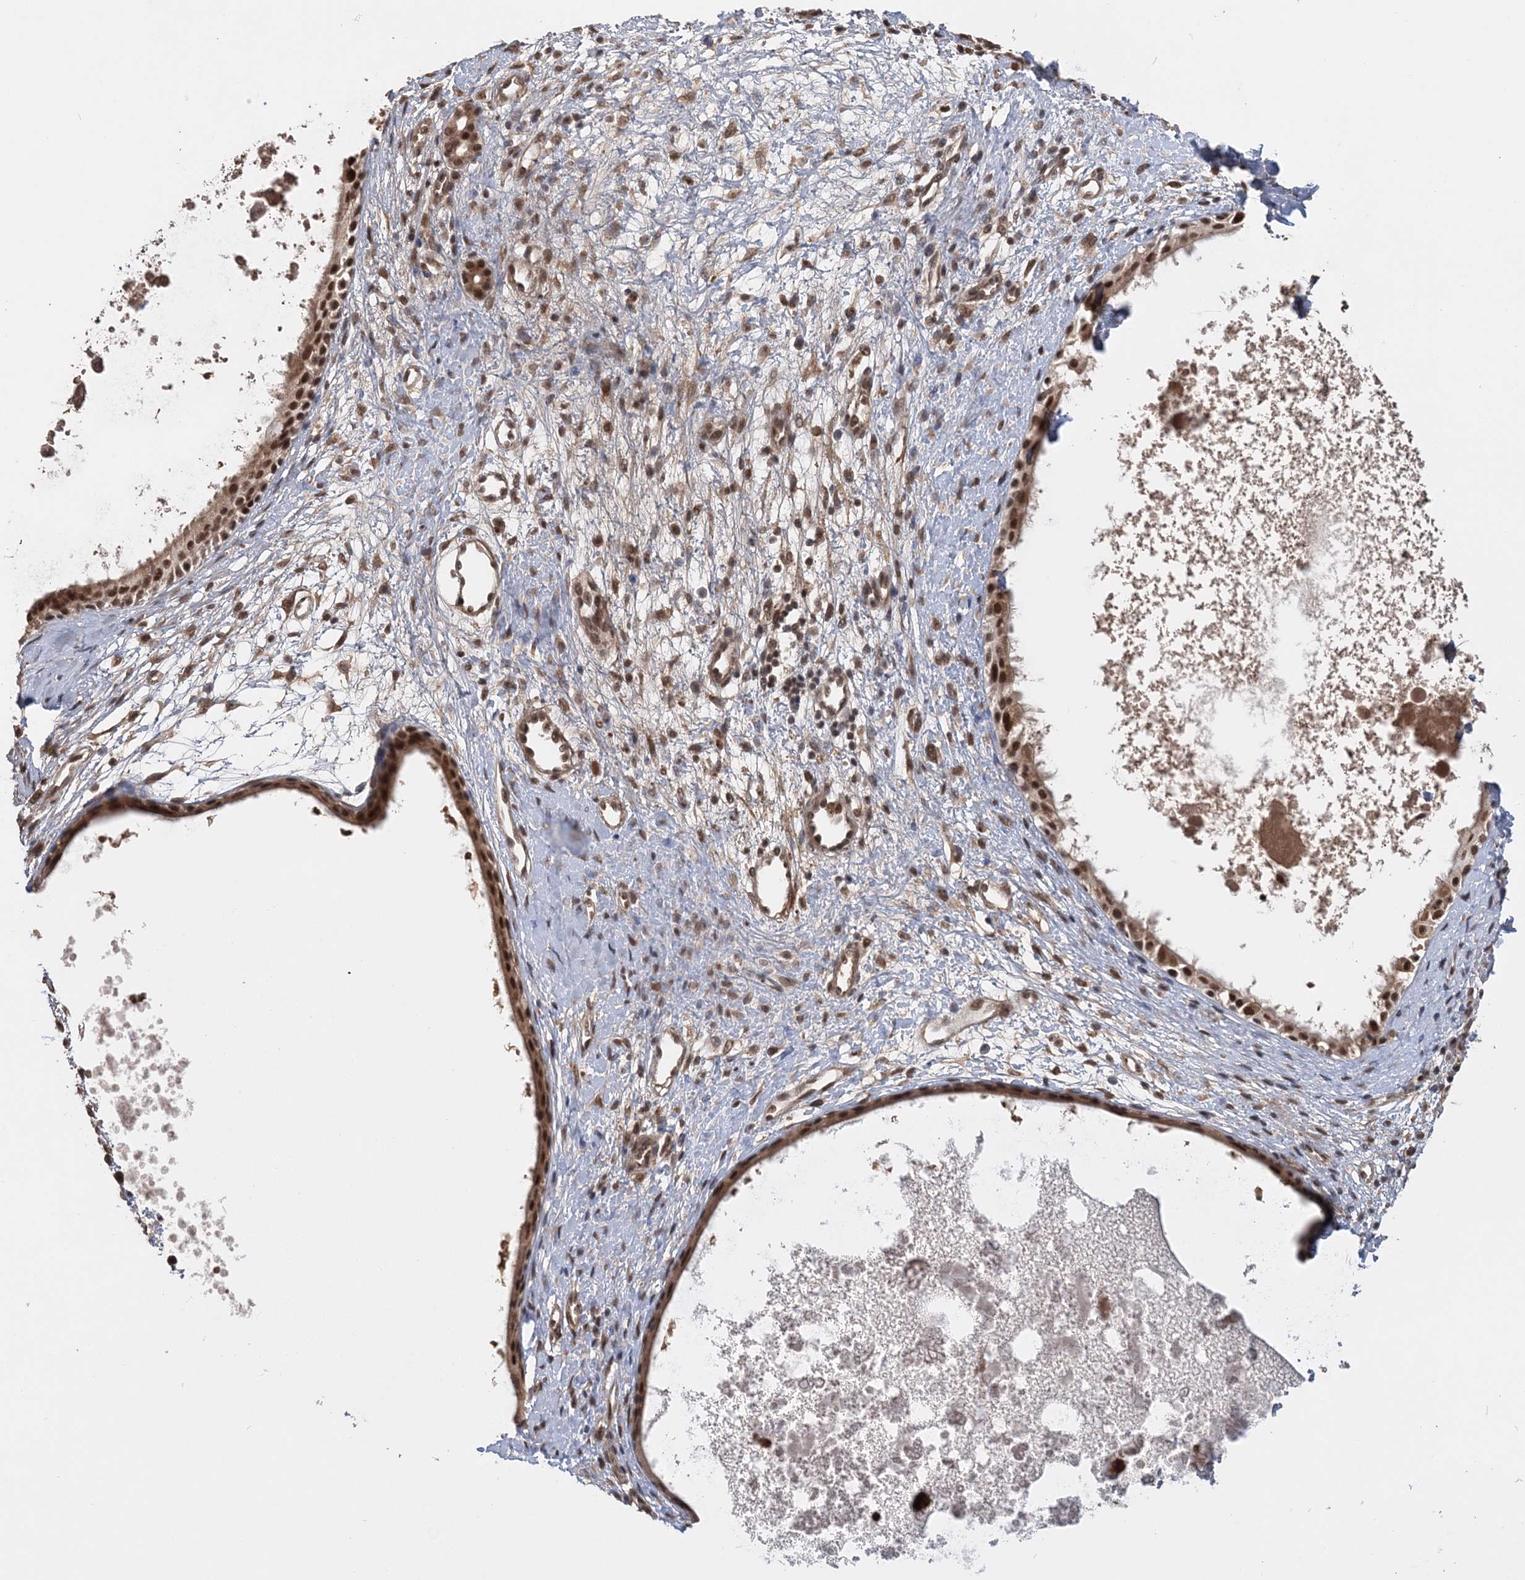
{"staining": {"intensity": "moderate", "quantity": ">75%", "location": "cytoplasmic/membranous,nuclear"}, "tissue": "nasopharynx", "cell_type": "Respiratory epithelial cells", "image_type": "normal", "snomed": [{"axis": "morphology", "description": "Normal tissue, NOS"}, {"axis": "topography", "description": "Nasopharynx"}], "caption": "Nasopharynx stained with a protein marker reveals moderate staining in respiratory epithelial cells.", "gene": "TSHZ2", "patient": {"sex": "male", "age": 22}}